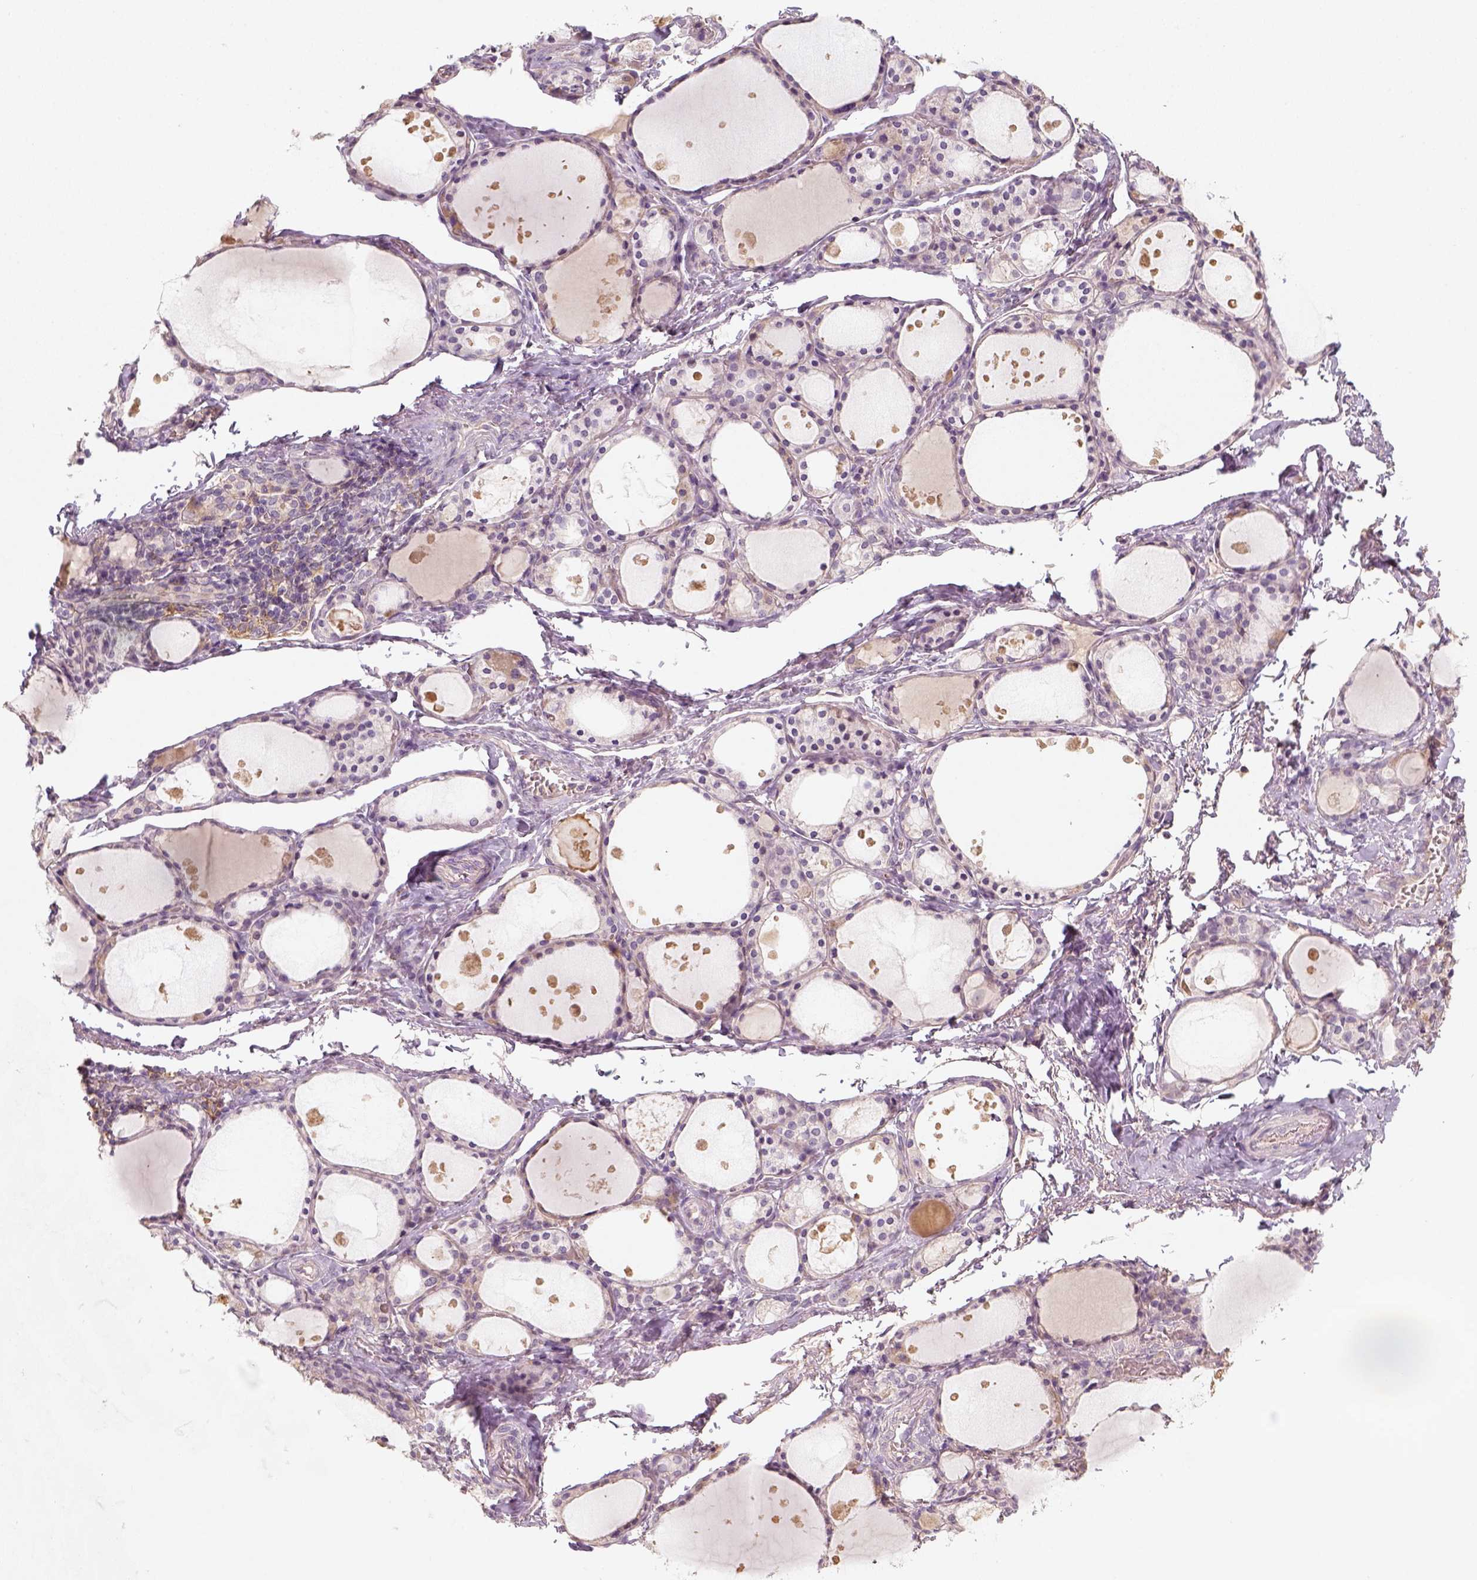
{"staining": {"intensity": "weak", "quantity": "<25%", "location": "cytoplasmic/membranous"}, "tissue": "thyroid gland", "cell_type": "Glandular cells", "image_type": "normal", "snomed": [{"axis": "morphology", "description": "Normal tissue, NOS"}, {"axis": "topography", "description": "Thyroid gland"}], "caption": "This is an IHC micrograph of benign human thyroid gland. There is no expression in glandular cells.", "gene": "AQP9", "patient": {"sex": "male", "age": 68}}